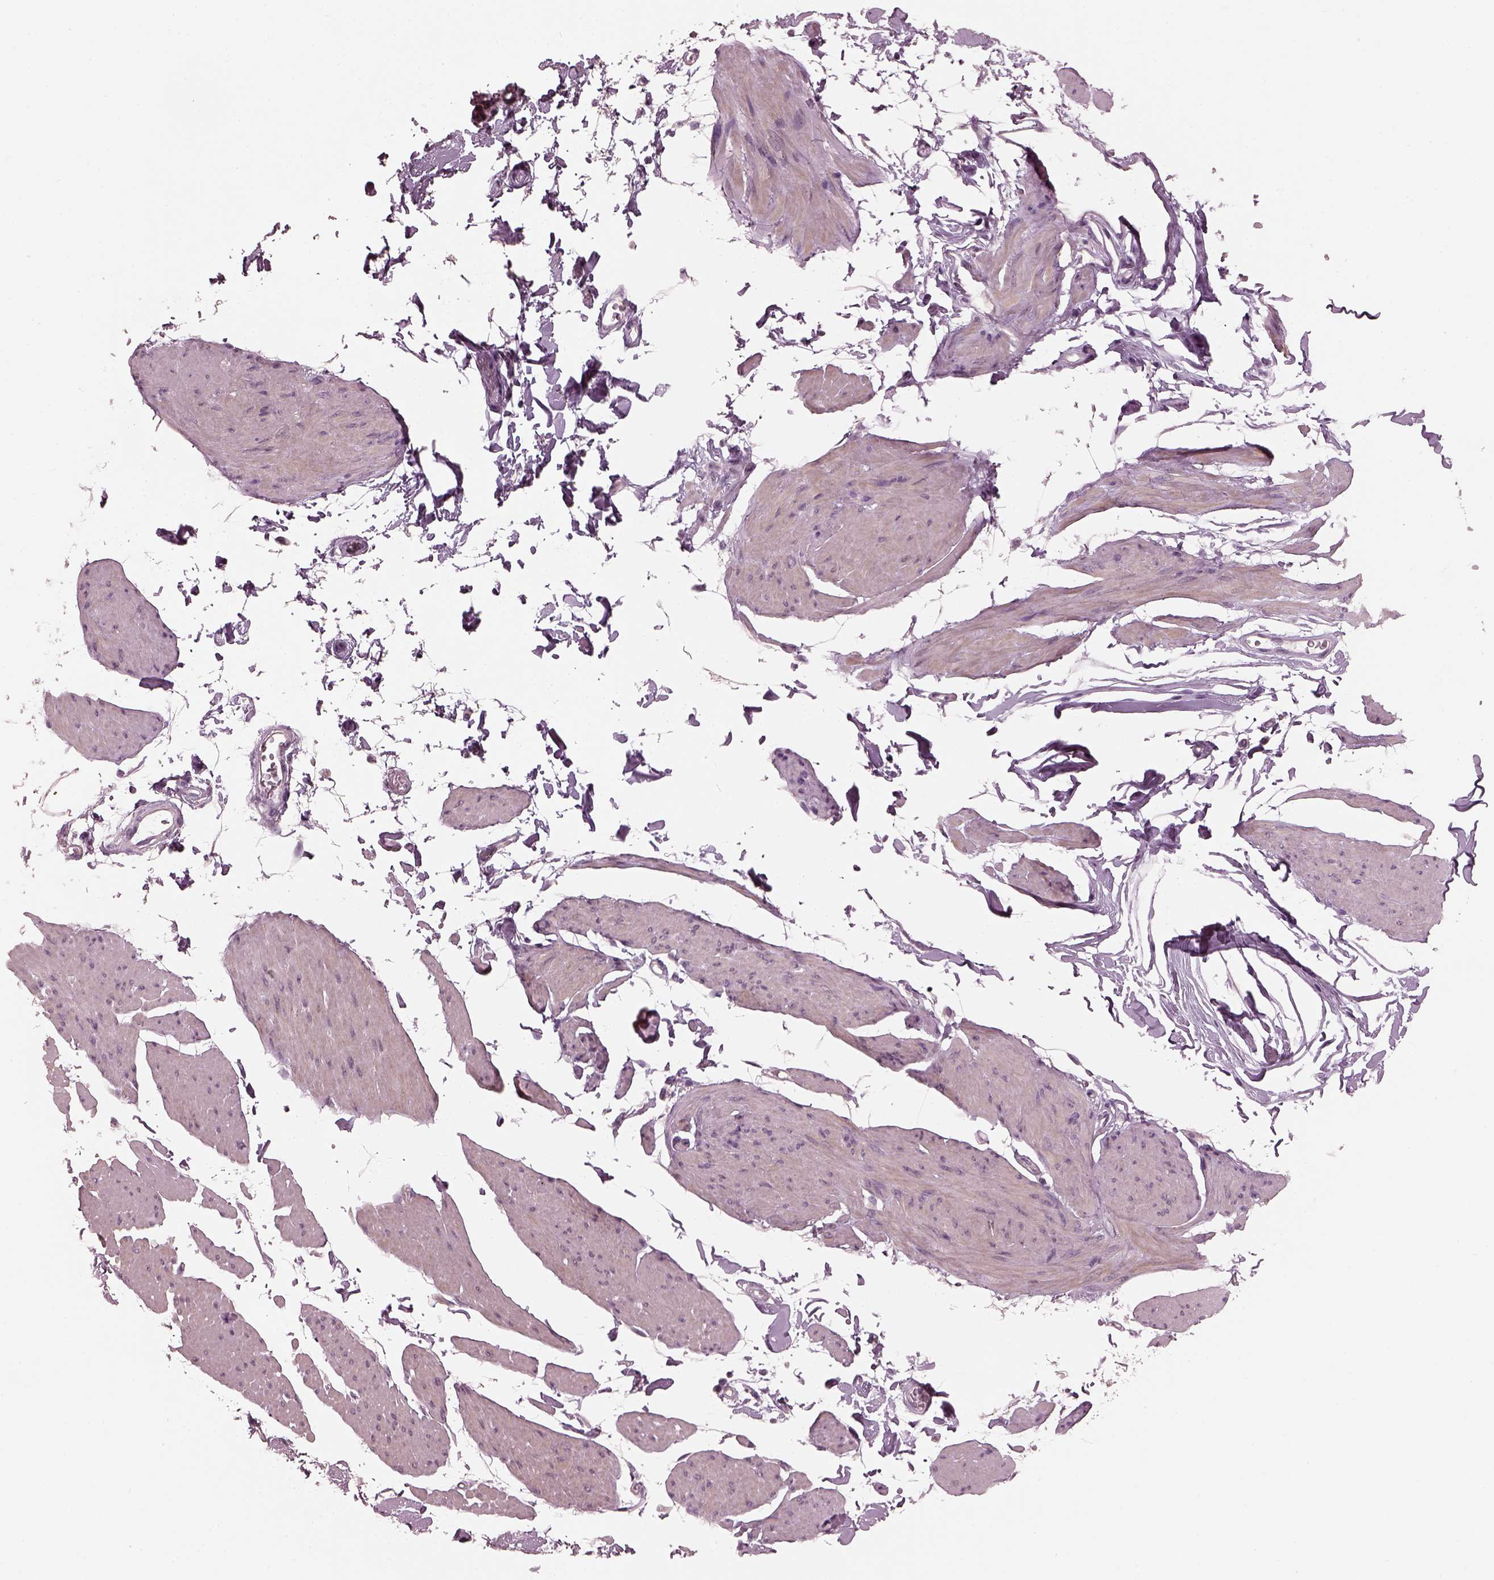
{"staining": {"intensity": "negative", "quantity": "none", "location": "none"}, "tissue": "smooth muscle", "cell_type": "Smooth muscle cells", "image_type": "normal", "snomed": [{"axis": "morphology", "description": "Normal tissue, NOS"}, {"axis": "topography", "description": "Adipose tissue"}, {"axis": "topography", "description": "Smooth muscle"}, {"axis": "topography", "description": "Peripheral nerve tissue"}], "caption": "Immunohistochemistry histopathology image of benign human smooth muscle stained for a protein (brown), which exhibits no positivity in smooth muscle cells. Nuclei are stained in blue.", "gene": "OPTC", "patient": {"sex": "male", "age": 83}}